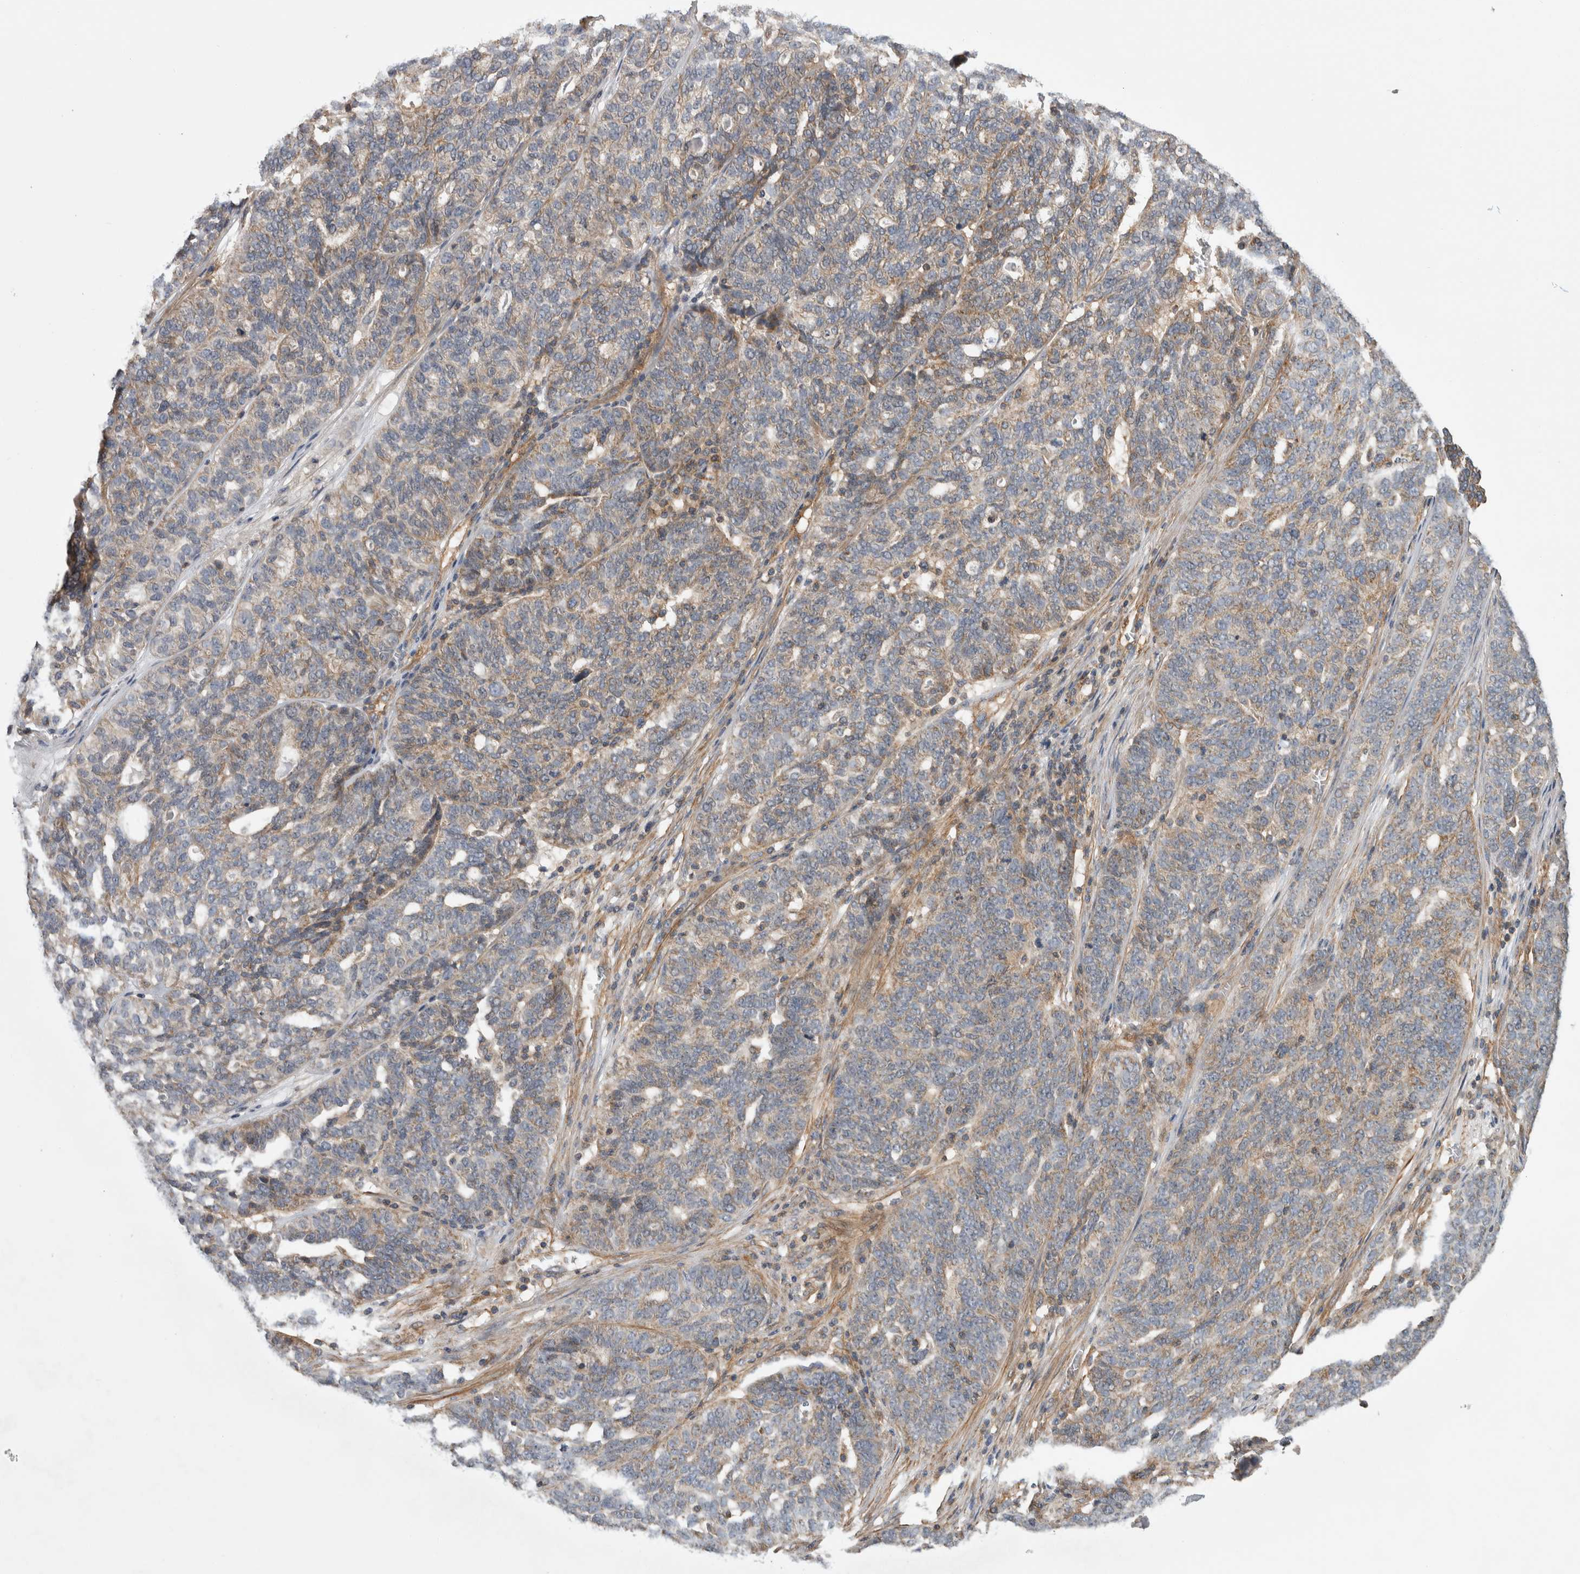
{"staining": {"intensity": "weak", "quantity": ">75%", "location": "cytoplasmic/membranous"}, "tissue": "ovarian cancer", "cell_type": "Tumor cells", "image_type": "cancer", "snomed": [{"axis": "morphology", "description": "Cystadenocarcinoma, serous, NOS"}, {"axis": "topography", "description": "Ovary"}], "caption": "Protein expression analysis of ovarian cancer shows weak cytoplasmic/membranous positivity in about >75% of tumor cells. (brown staining indicates protein expression, while blue staining denotes nuclei).", "gene": "SFXN2", "patient": {"sex": "female", "age": 59}}